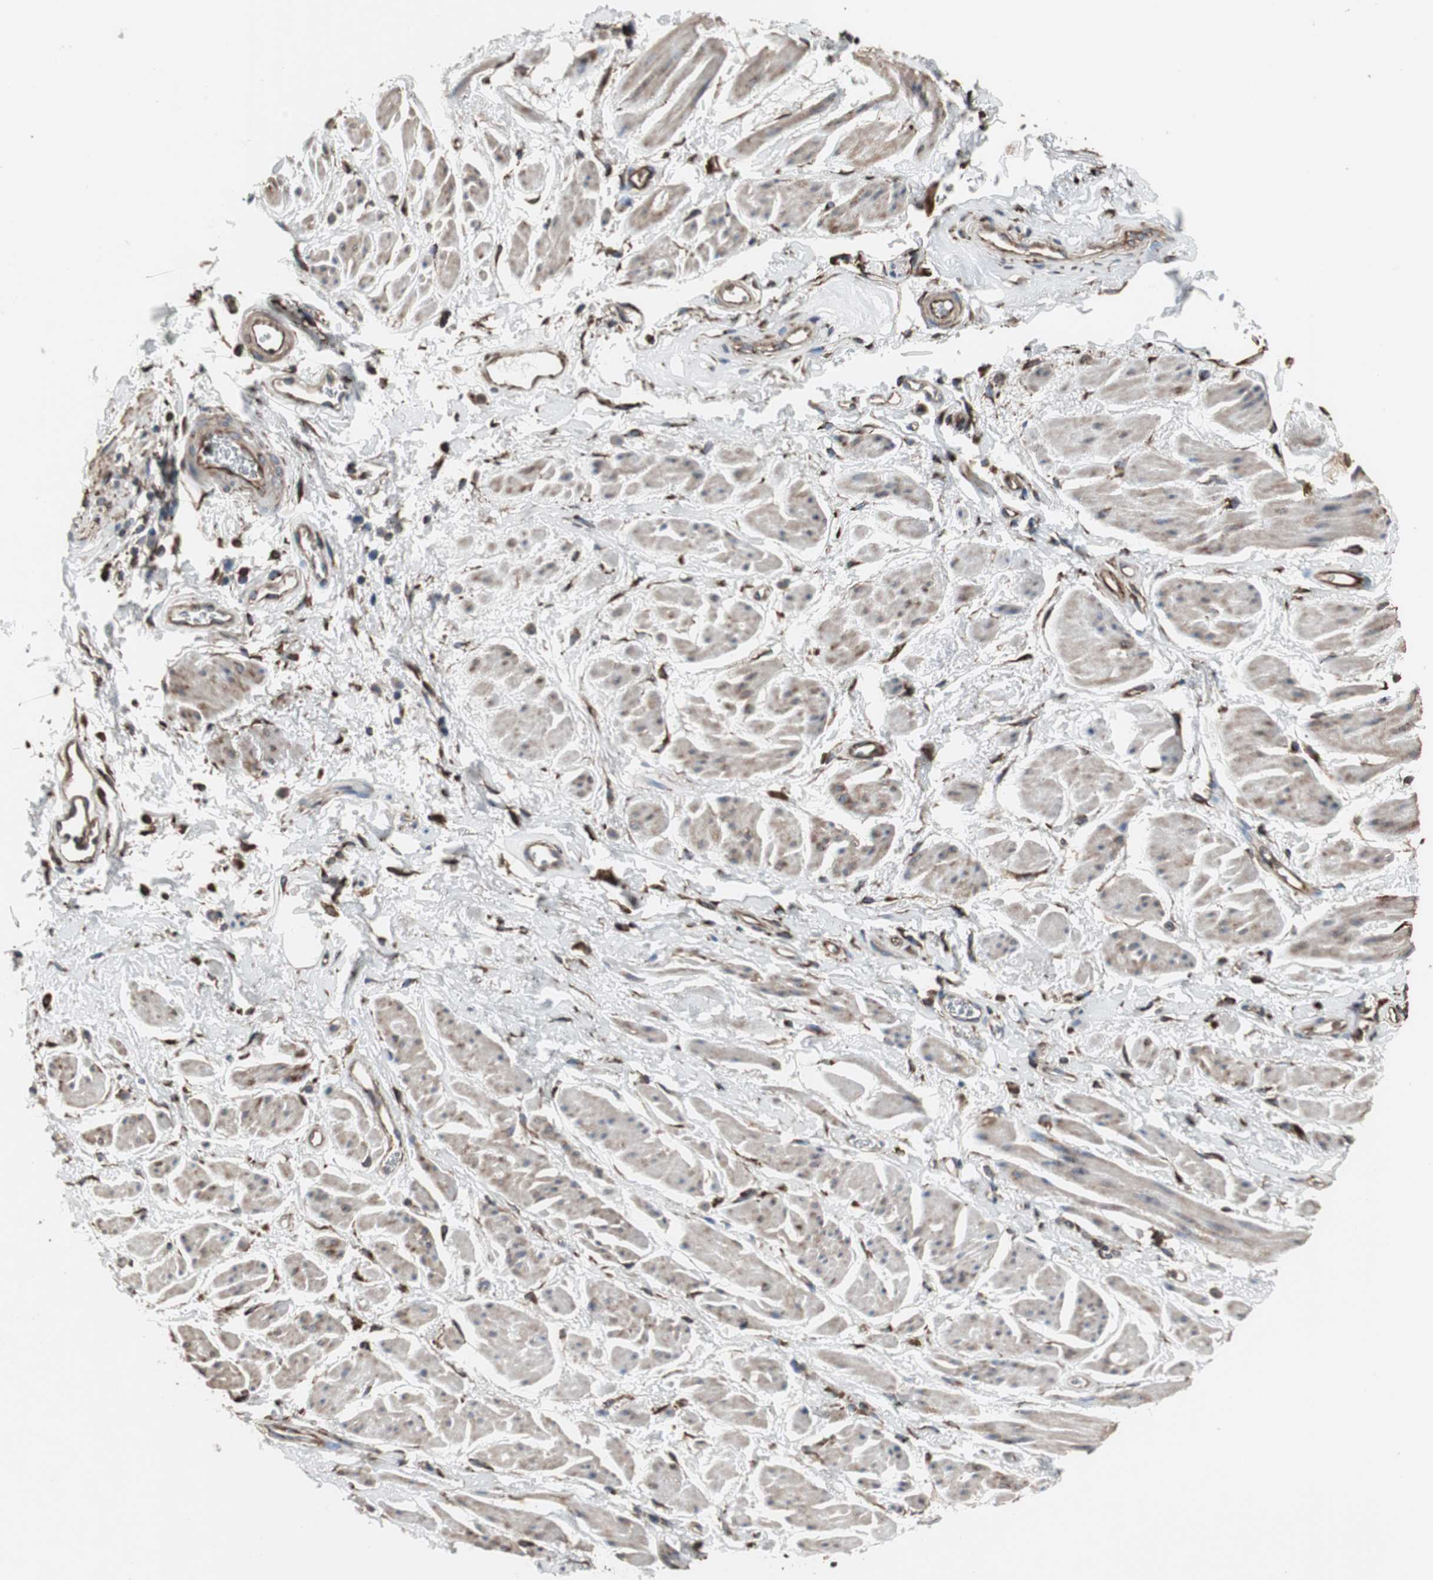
{"staining": {"intensity": "weak", "quantity": ">75%", "location": "cytoplasmic/membranous,nuclear"}, "tissue": "adipose tissue", "cell_type": "Adipocytes", "image_type": "normal", "snomed": [{"axis": "morphology", "description": "Normal tissue, NOS"}, {"axis": "topography", "description": "Soft tissue"}, {"axis": "topography", "description": "Peripheral nerve tissue"}], "caption": "This histopathology image shows immunohistochemistry staining of unremarkable human adipose tissue, with low weak cytoplasmic/membranous,nuclear positivity in approximately >75% of adipocytes.", "gene": "CALU", "patient": {"sex": "female", "age": 71}}